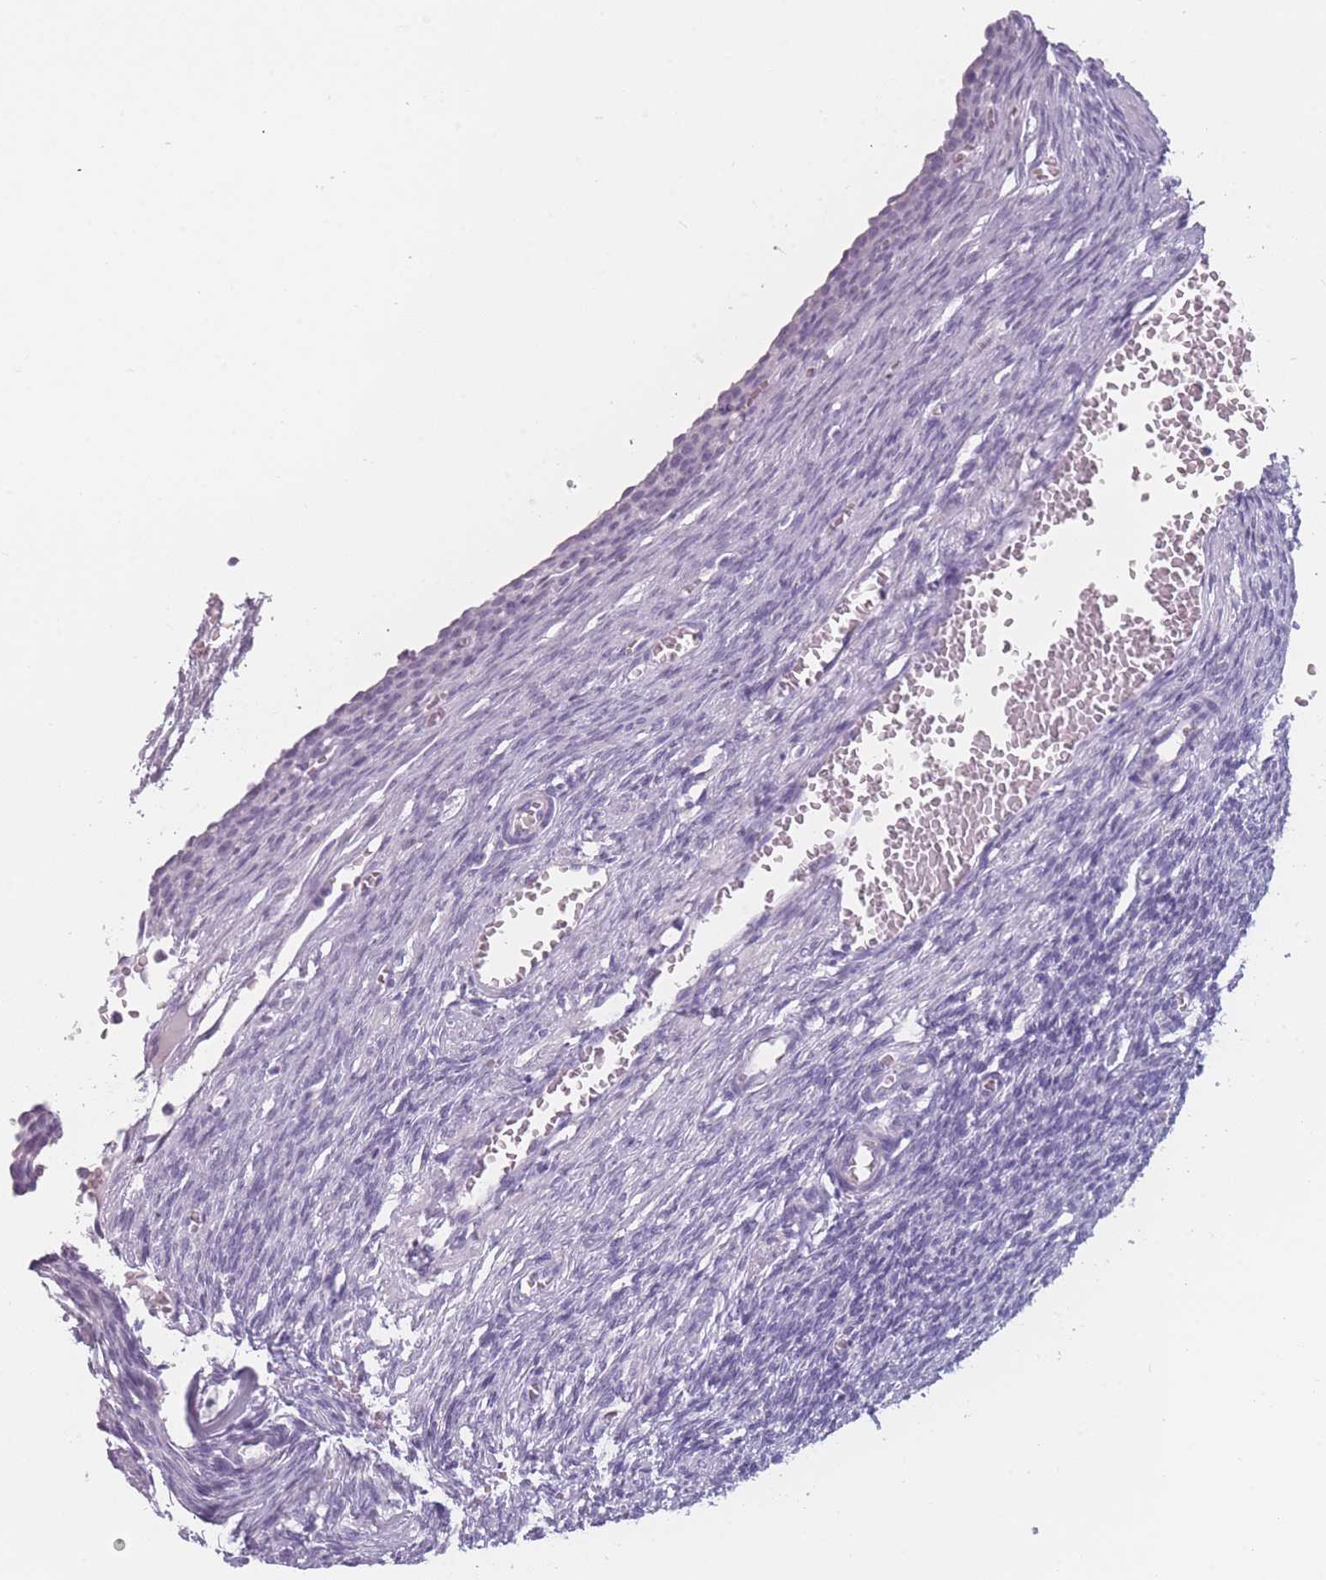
{"staining": {"intensity": "negative", "quantity": "none", "location": "none"}, "tissue": "ovary", "cell_type": "Follicle cells", "image_type": "normal", "snomed": [{"axis": "morphology", "description": "Normal tissue, NOS"}, {"axis": "topography", "description": "Ovary"}], "caption": "Immunohistochemistry of benign human ovary exhibits no positivity in follicle cells.", "gene": "PPFIA3", "patient": {"sex": "female", "age": 27}}